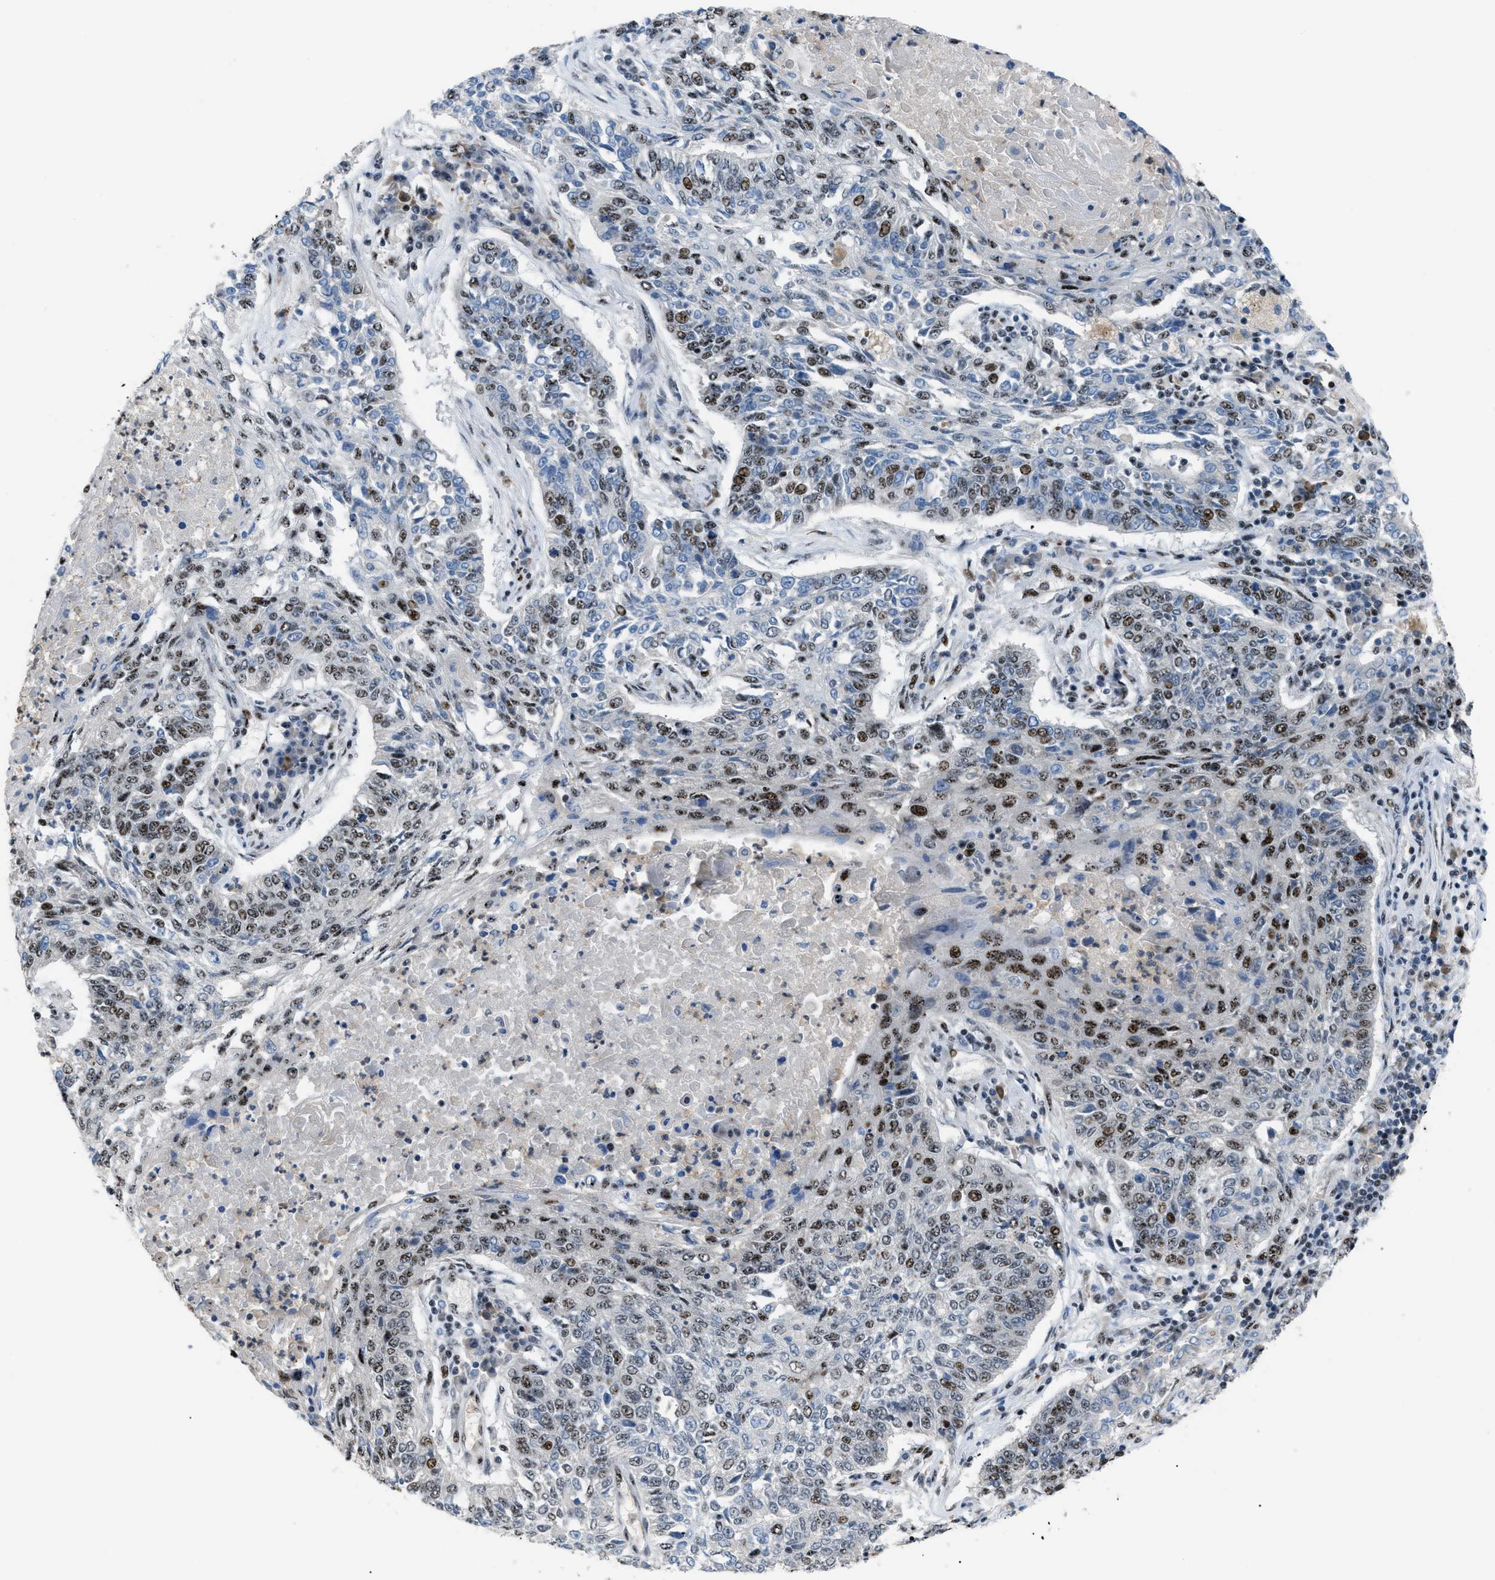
{"staining": {"intensity": "moderate", "quantity": "25%-75%", "location": "nuclear"}, "tissue": "lung cancer", "cell_type": "Tumor cells", "image_type": "cancer", "snomed": [{"axis": "morphology", "description": "Normal tissue, NOS"}, {"axis": "morphology", "description": "Squamous cell carcinoma, NOS"}, {"axis": "topography", "description": "Cartilage tissue"}, {"axis": "topography", "description": "Bronchus"}, {"axis": "topography", "description": "Lung"}], "caption": "High-power microscopy captured an immunohistochemistry (IHC) image of lung cancer, revealing moderate nuclear expression in approximately 25%-75% of tumor cells. The protein of interest is shown in brown color, while the nuclei are stained blue.", "gene": "CDR2", "patient": {"sex": "female", "age": 49}}